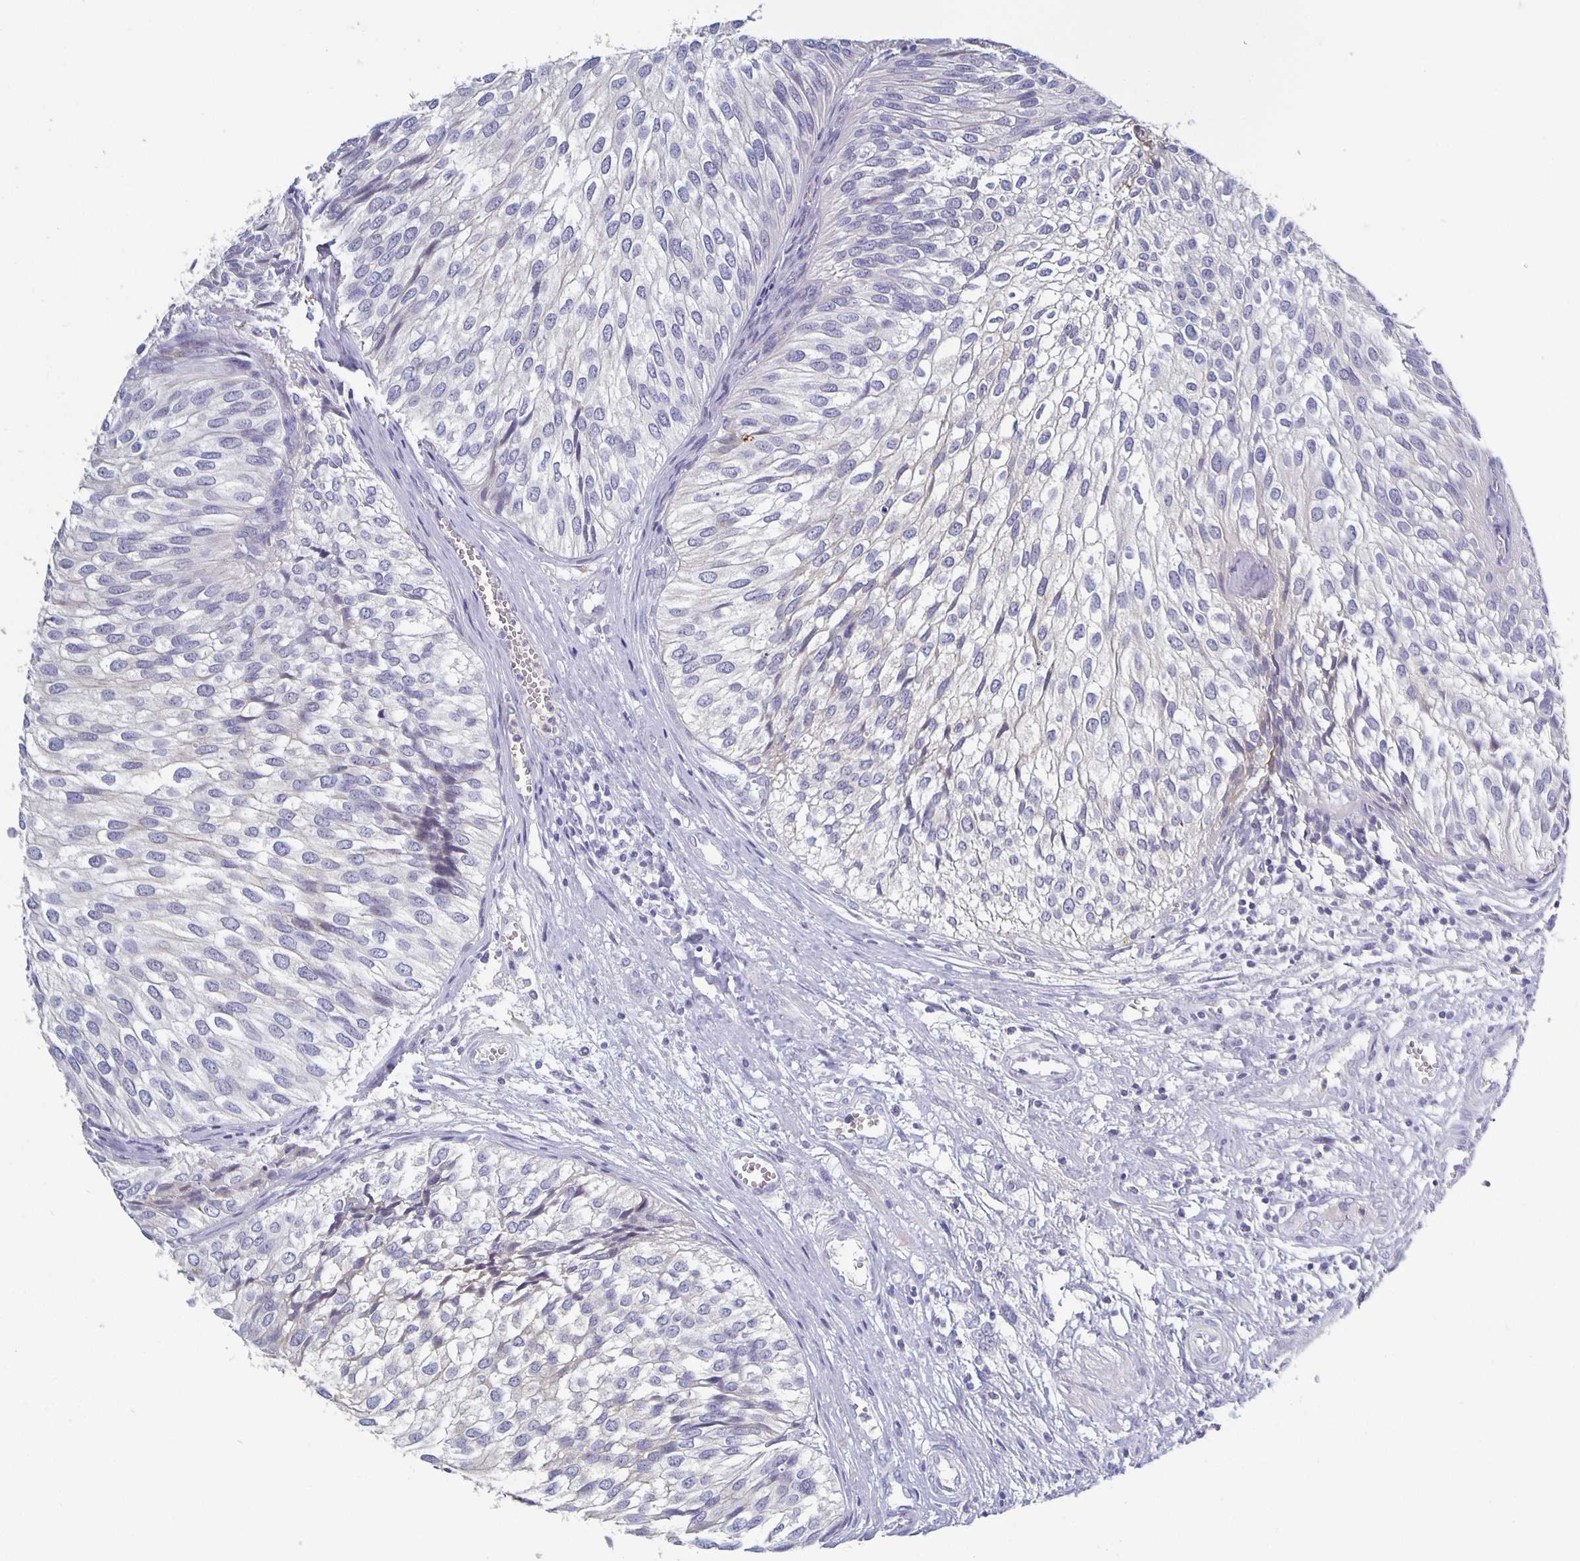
{"staining": {"intensity": "negative", "quantity": "none", "location": "none"}, "tissue": "urothelial cancer", "cell_type": "Tumor cells", "image_type": "cancer", "snomed": [{"axis": "morphology", "description": "Urothelial carcinoma, Low grade"}, {"axis": "topography", "description": "Urinary bladder"}], "caption": "The photomicrograph shows no significant positivity in tumor cells of urothelial cancer. Nuclei are stained in blue.", "gene": "GDF15", "patient": {"sex": "male", "age": 91}}